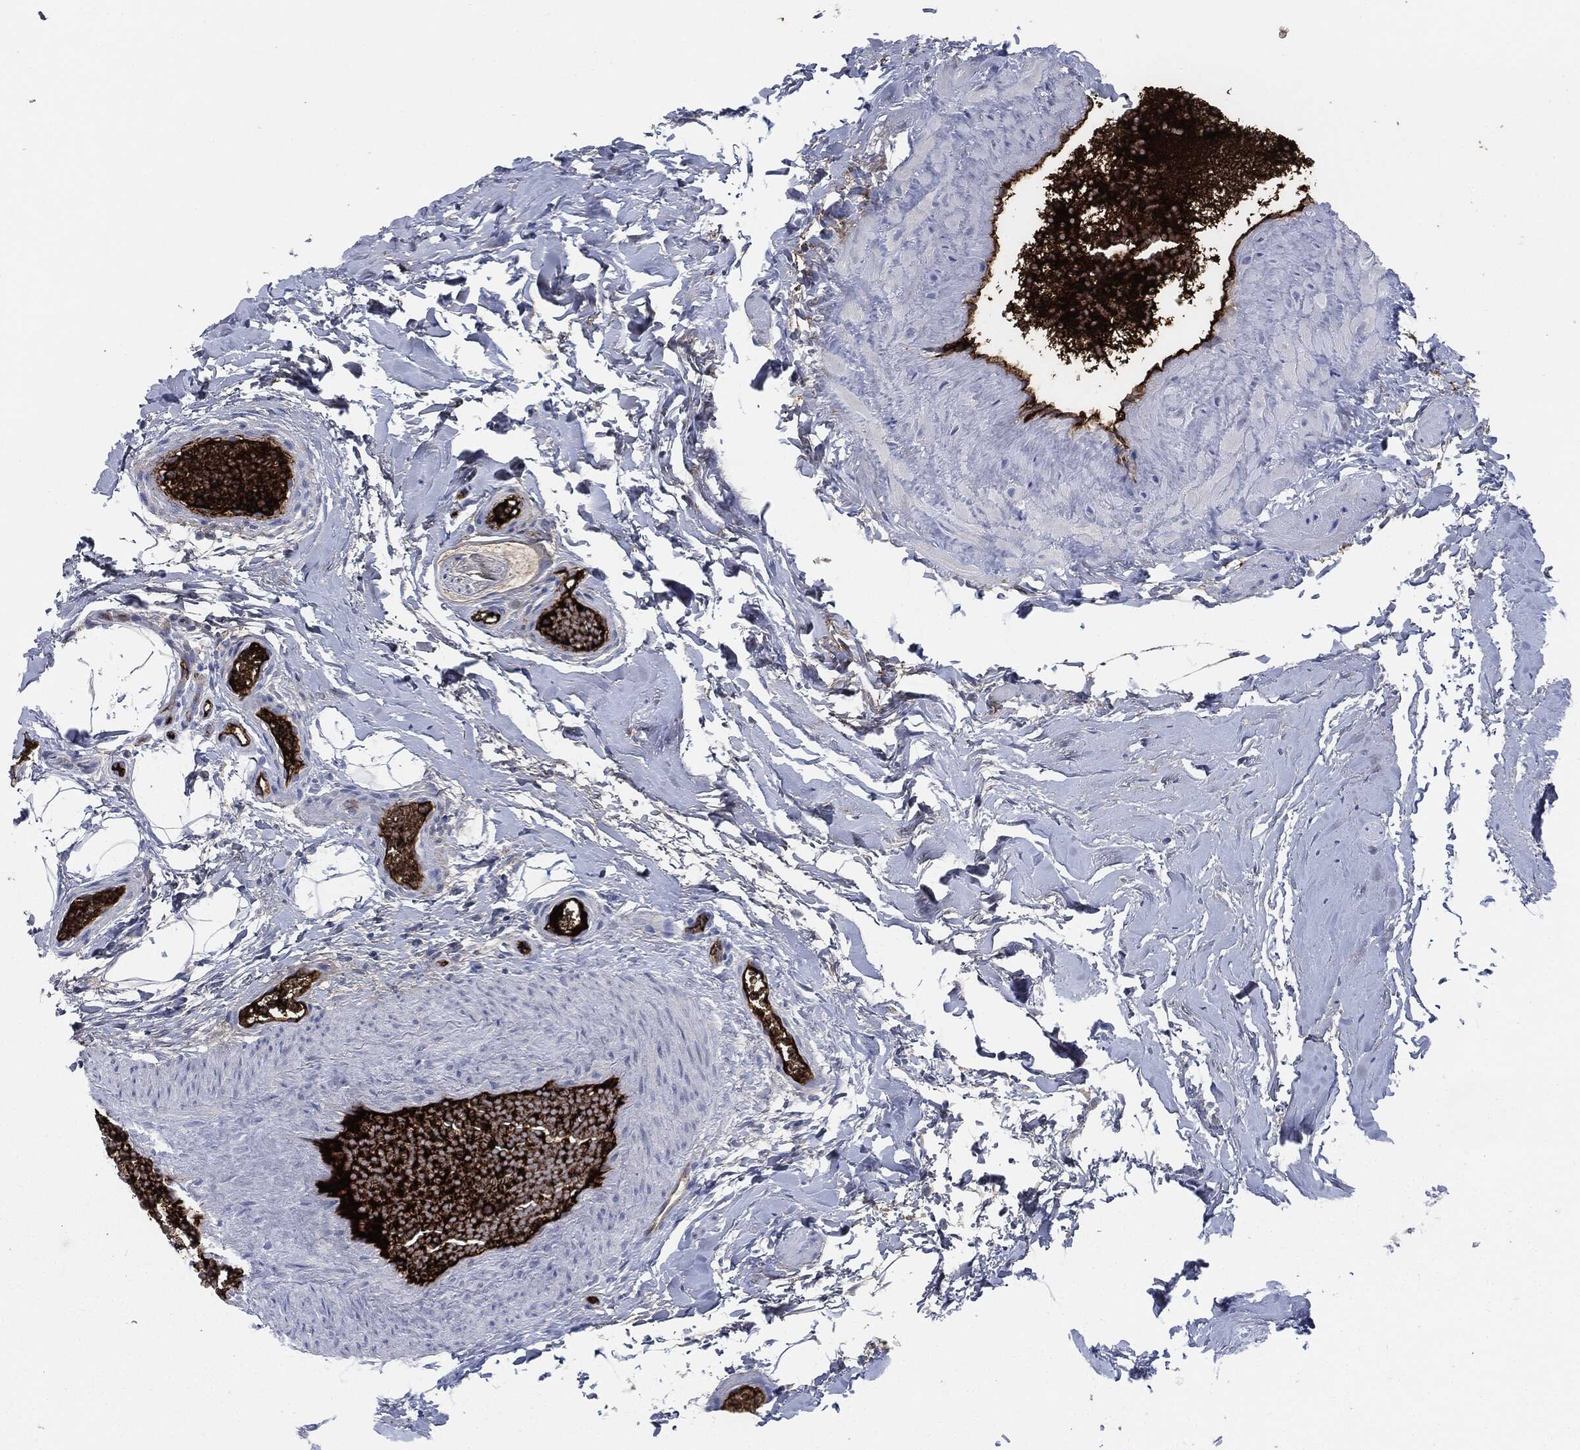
{"staining": {"intensity": "strong", "quantity": "25%-75%", "location": "cytoplasmic/membranous"}, "tissue": "adipose tissue", "cell_type": "Adipocytes", "image_type": "normal", "snomed": [{"axis": "morphology", "description": "Normal tissue, NOS"}, {"axis": "topography", "description": "Soft tissue"}, {"axis": "topography", "description": "Vascular tissue"}], "caption": "Immunohistochemistry (IHC) of normal adipose tissue shows high levels of strong cytoplasmic/membranous staining in about 25%-75% of adipocytes. (Stains: DAB (3,3'-diaminobenzidine) in brown, nuclei in blue, Microscopy: brightfield microscopy at high magnification).", "gene": "APOB", "patient": {"sex": "male", "age": 41}}